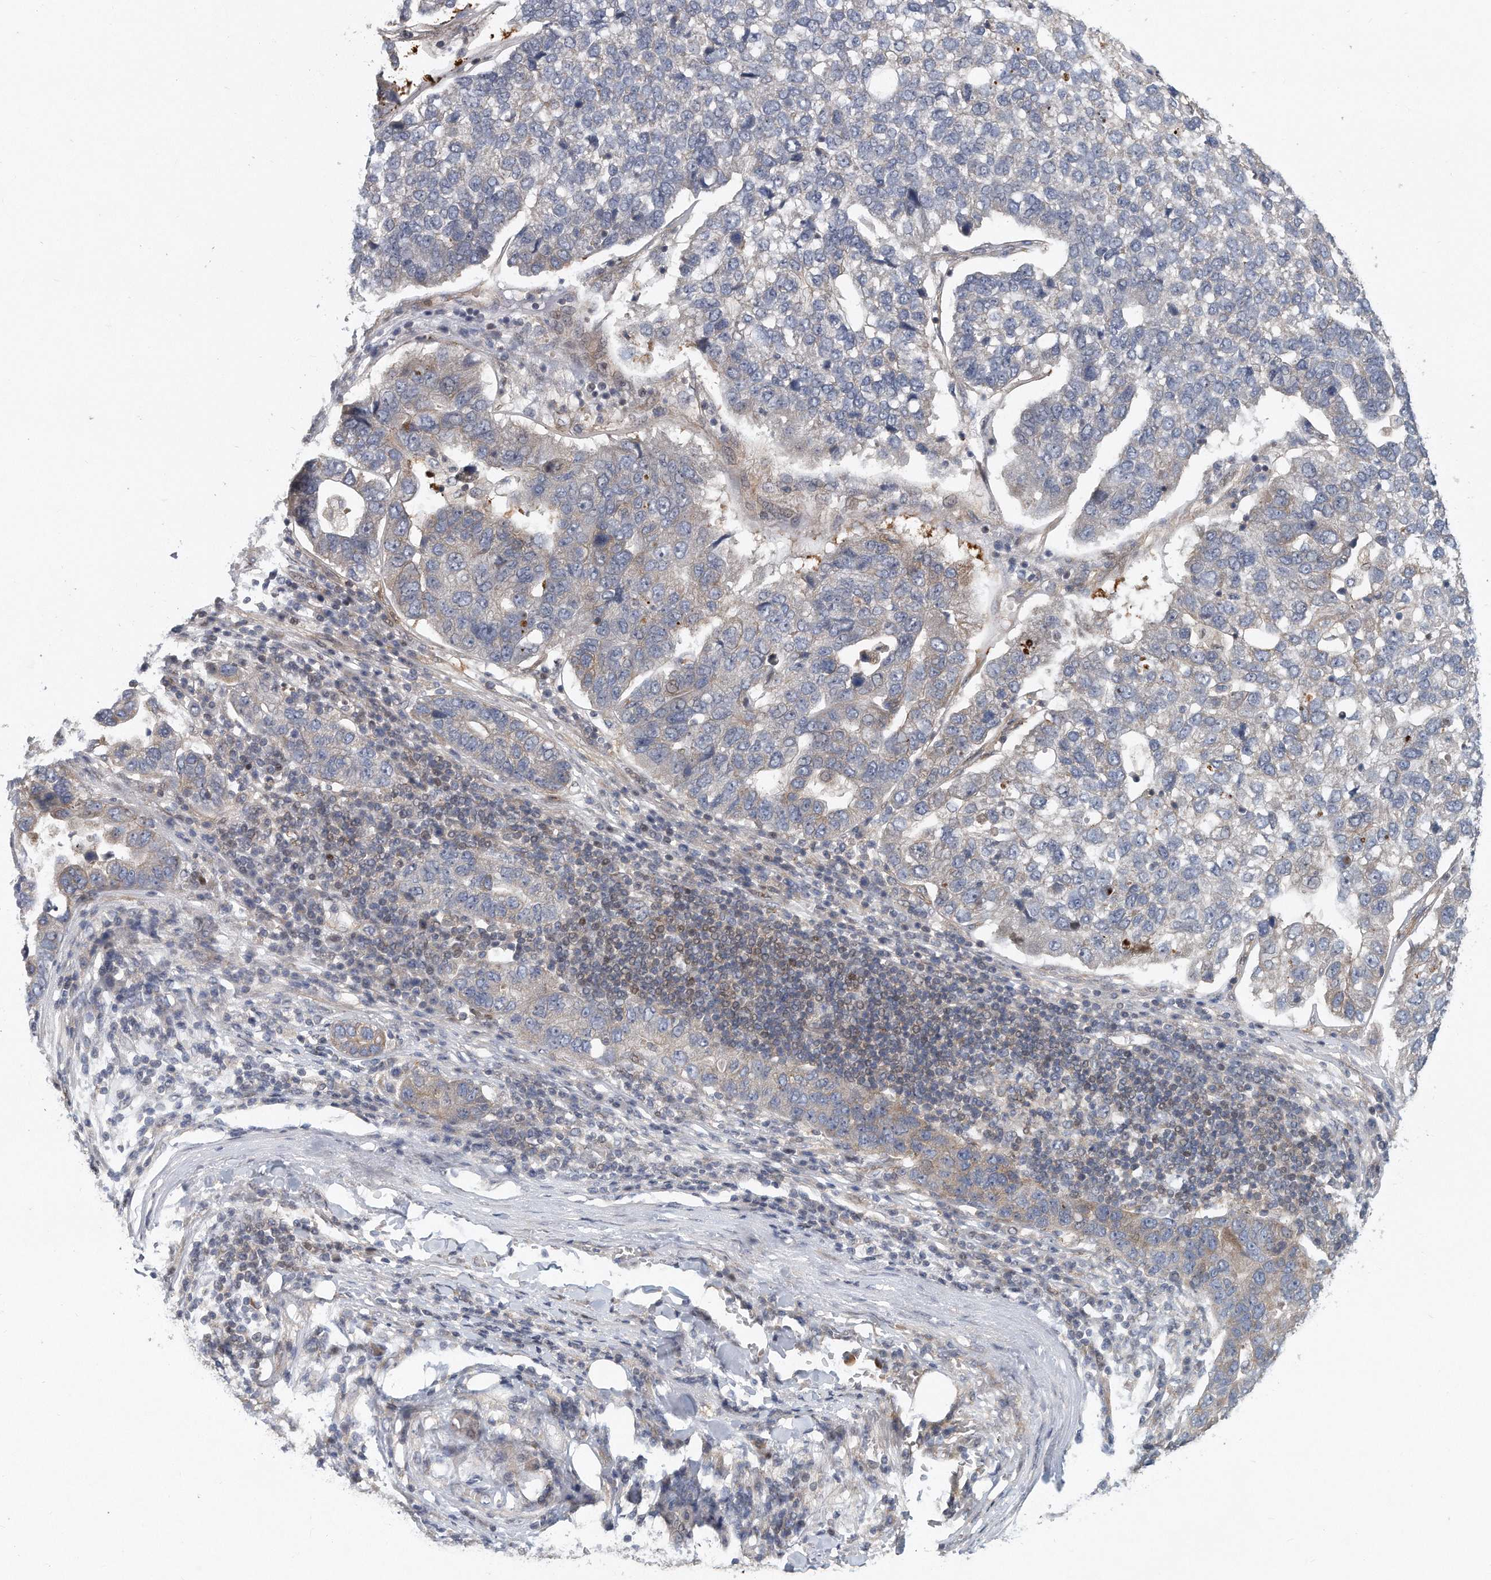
{"staining": {"intensity": "moderate", "quantity": "<25%", "location": "cytoplasmic/membranous"}, "tissue": "pancreatic cancer", "cell_type": "Tumor cells", "image_type": "cancer", "snomed": [{"axis": "morphology", "description": "Adenocarcinoma, NOS"}, {"axis": "topography", "description": "Pancreas"}], "caption": "A photomicrograph of human pancreatic cancer (adenocarcinoma) stained for a protein demonstrates moderate cytoplasmic/membranous brown staining in tumor cells.", "gene": "PCDH8", "patient": {"sex": "female", "age": 61}}